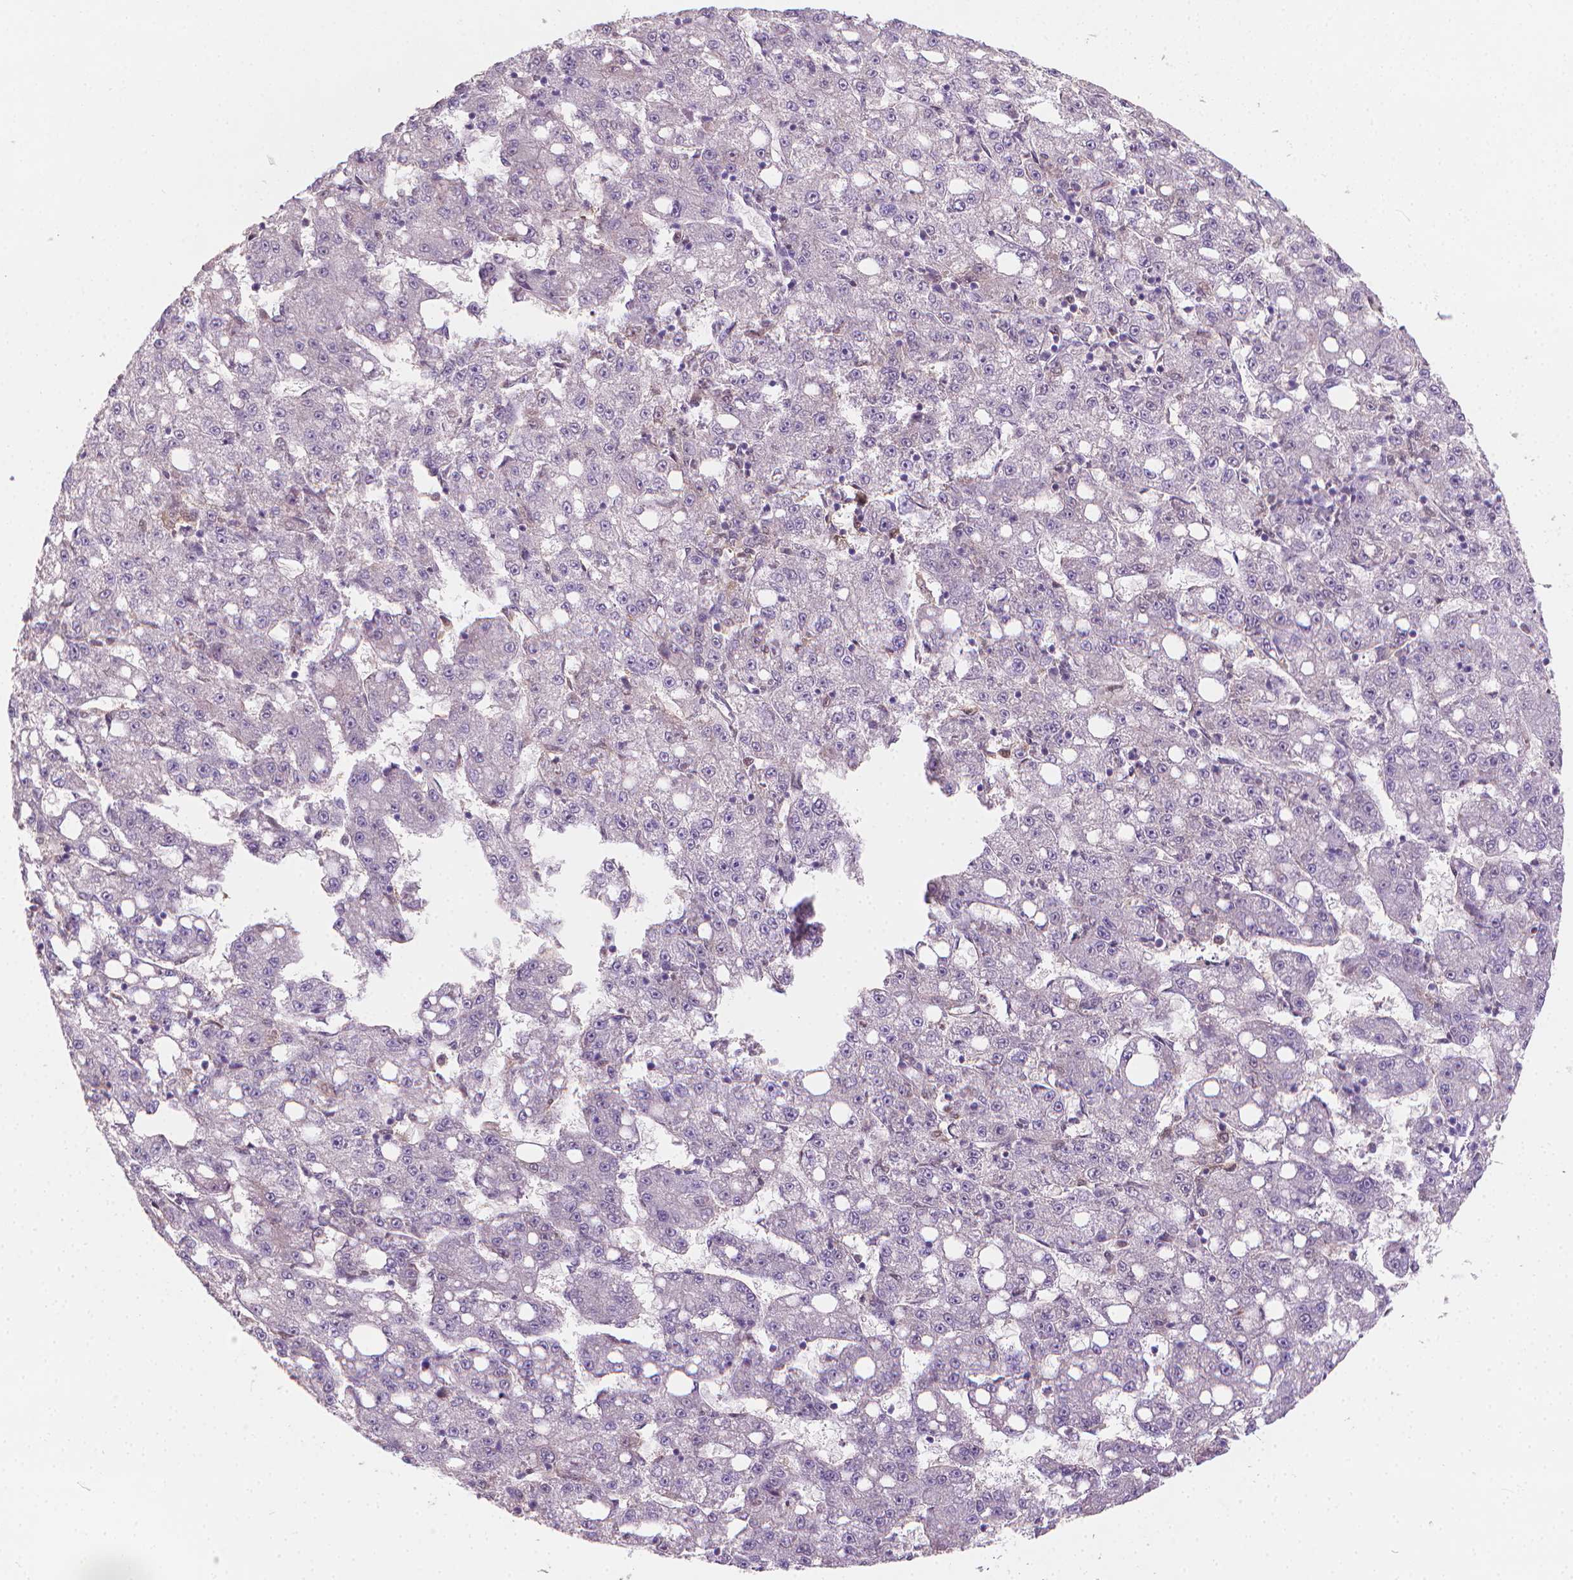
{"staining": {"intensity": "negative", "quantity": "none", "location": "none"}, "tissue": "liver cancer", "cell_type": "Tumor cells", "image_type": "cancer", "snomed": [{"axis": "morphology", "description": "Carcinoma, Hepatocellular, NOS"}, {"axis": "topography", "description": "Liver"}], "caption": "Micrograph shows no significant protein expression in tumor cells of liver cancer (hepatocellular carcinoma). The staining is performed using DAB (3,3'-diaminobenzidine) brown chromogen with nuclei counter-stained in using hematoxylin.", "gene": "TNFAIP2", "patient": {"sex": "female", "age": 65}}